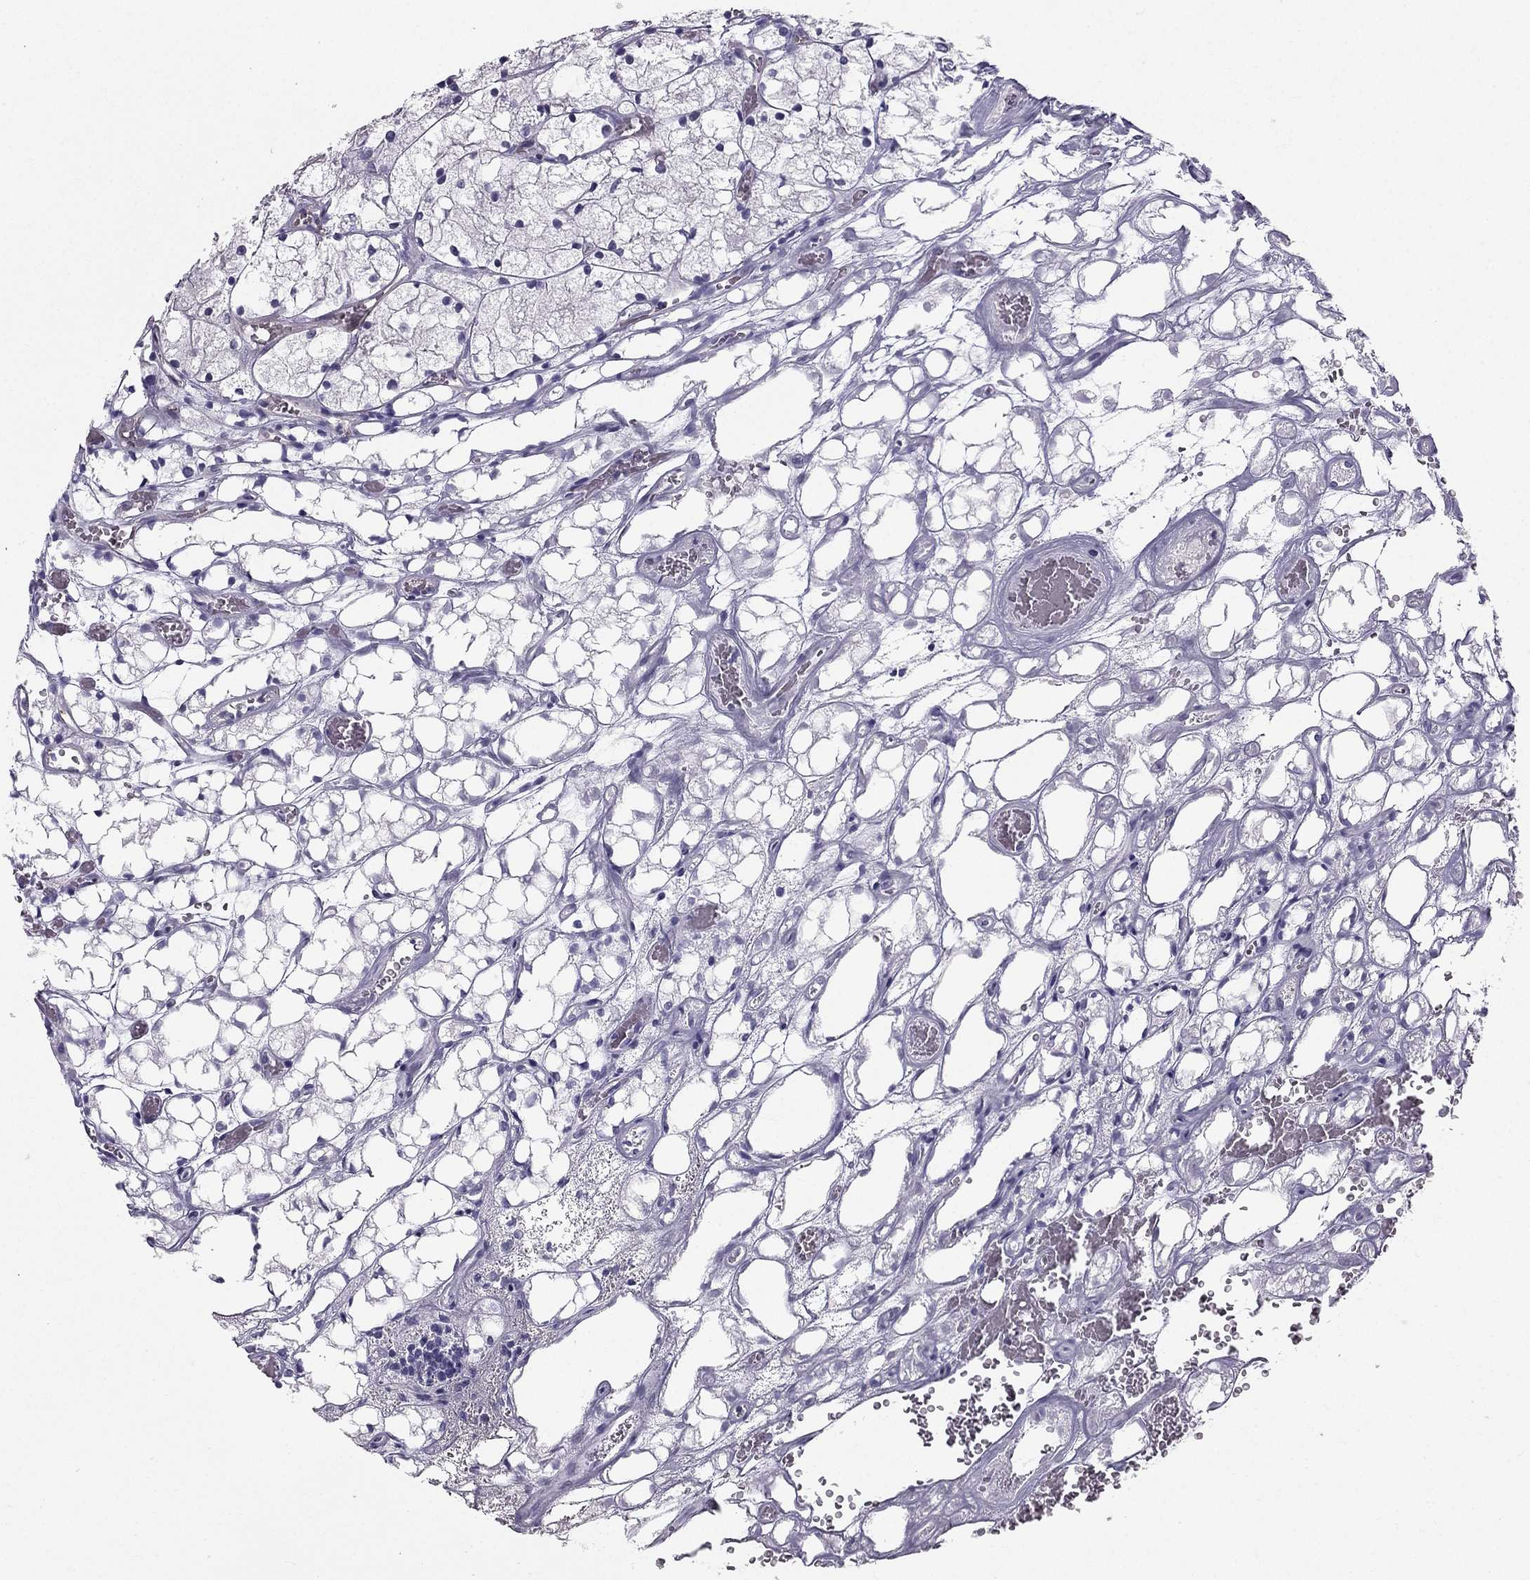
{"staining": {"intensity": "negative", "quantity": "none", "location": "none"}, "tissue": "renal cancer", "cell_type": "Tumor cells", "image_type": "cancer", "snomed": [{"axis": "morphology", "description": "Adenocarcinoma, NOS"}, {"axis": "topography", "description": "Kidney"}], "caption": "High magnification brightfield microscopy of renal cancer stained with DAB (brown) and counterstained with hematoxylin (blue): tumor cells show no significant staining. Nuclei are stained in blue.", "gene": "SYT5", "patient": {"sex": "female", "age": 69}}